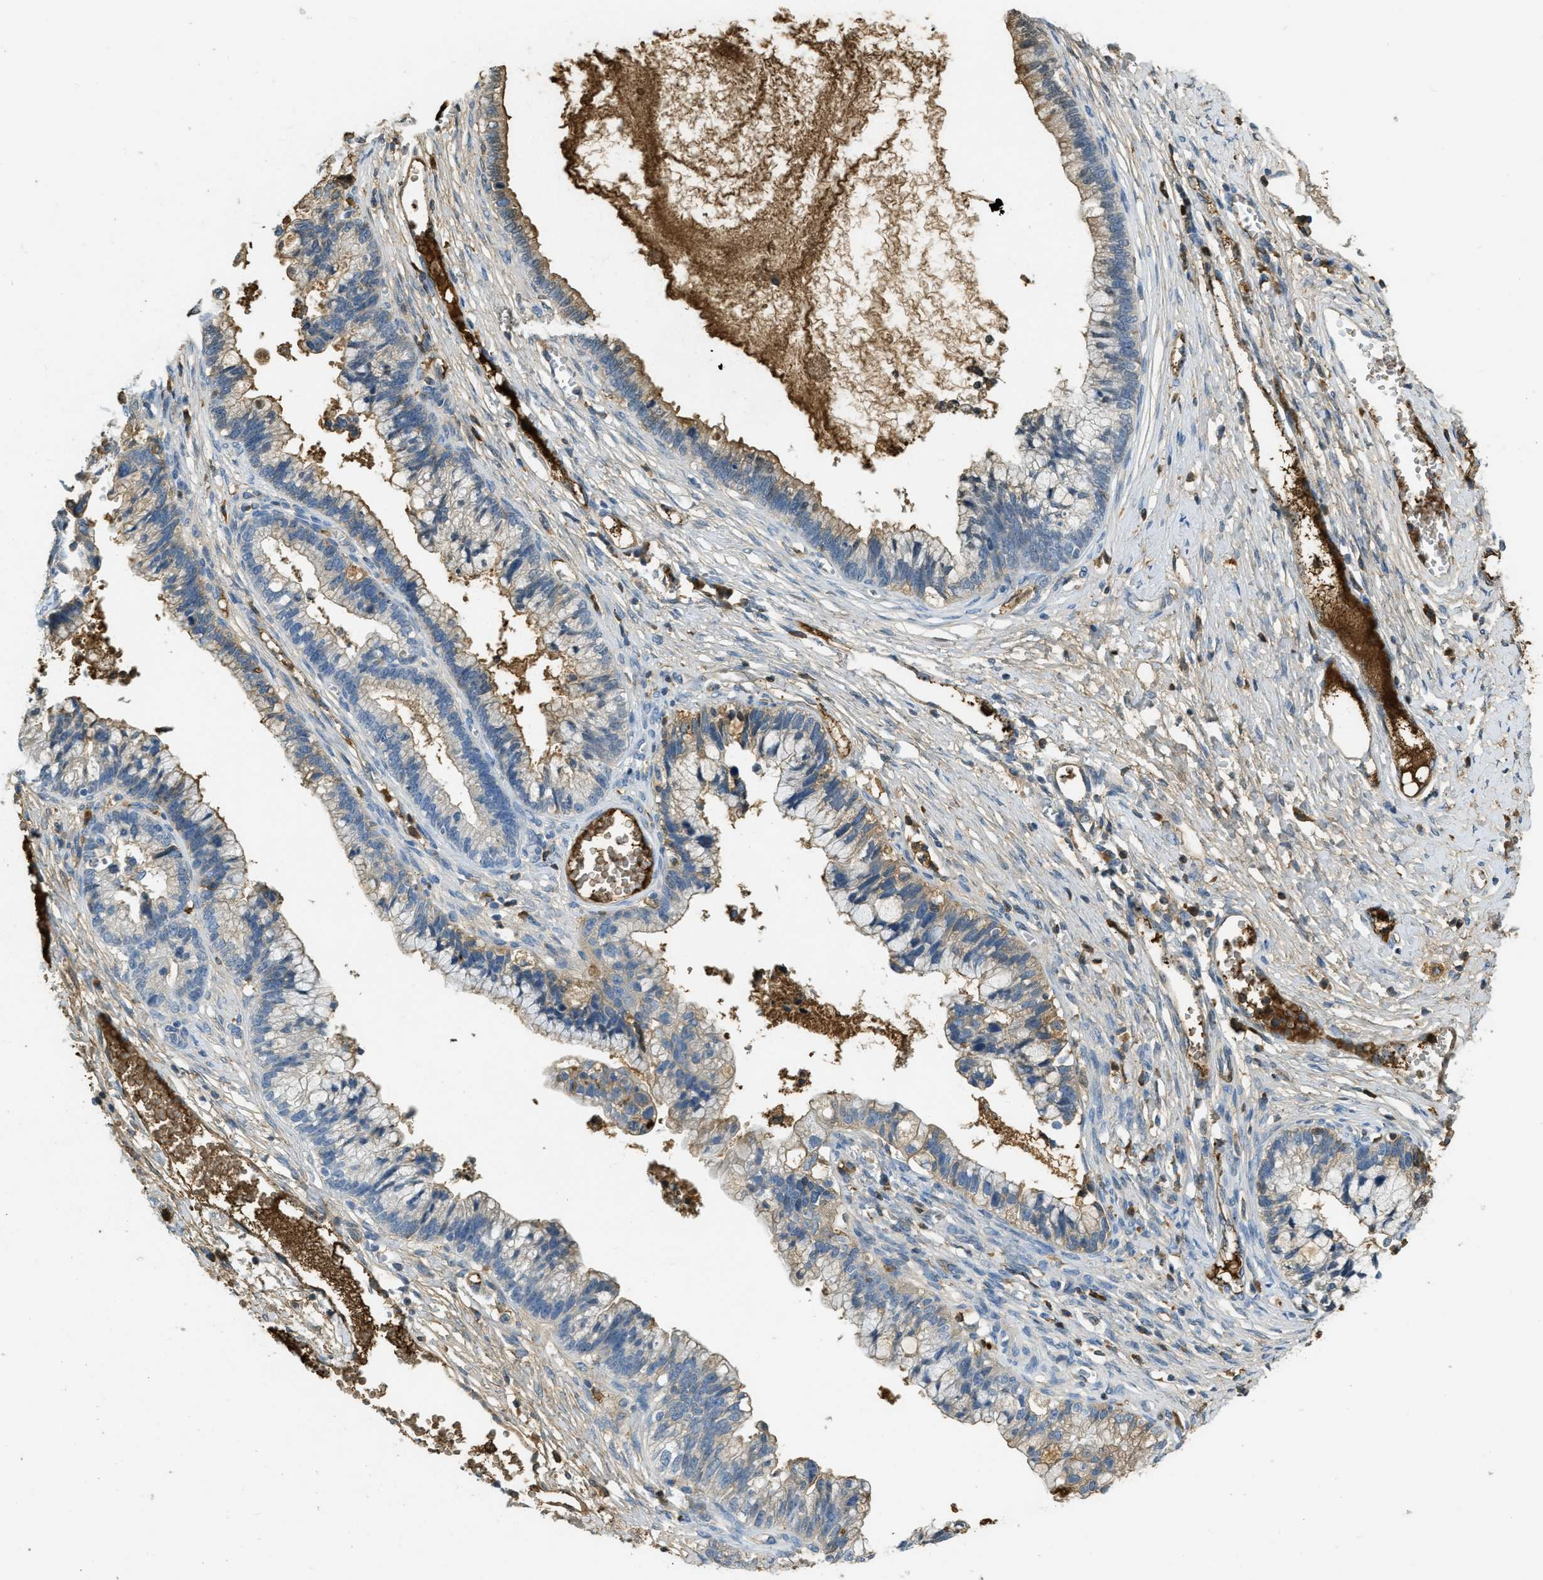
{"staining": {"intensity": "weak", "quantity": "25%-75%", "location": "cytoplasmic/membranous"}, "tissue": "cervical cancer", "cell_type": "Tumor cells", "image_type": "cancer", "snomed": [{"axis": "morphology", "description": "Adenocarcinoma, NOS"}, {"axis": "topography", "description": "Cervix"}], "caption": "Human adenocarcinoma (cervical) stained with a brown dye displays weak cytoplasmic/membranous positive expression in approximately 25%-75% of tumor cells.", "gene": "PRTN3", "patient": {"sex": "female", "age": 44}}